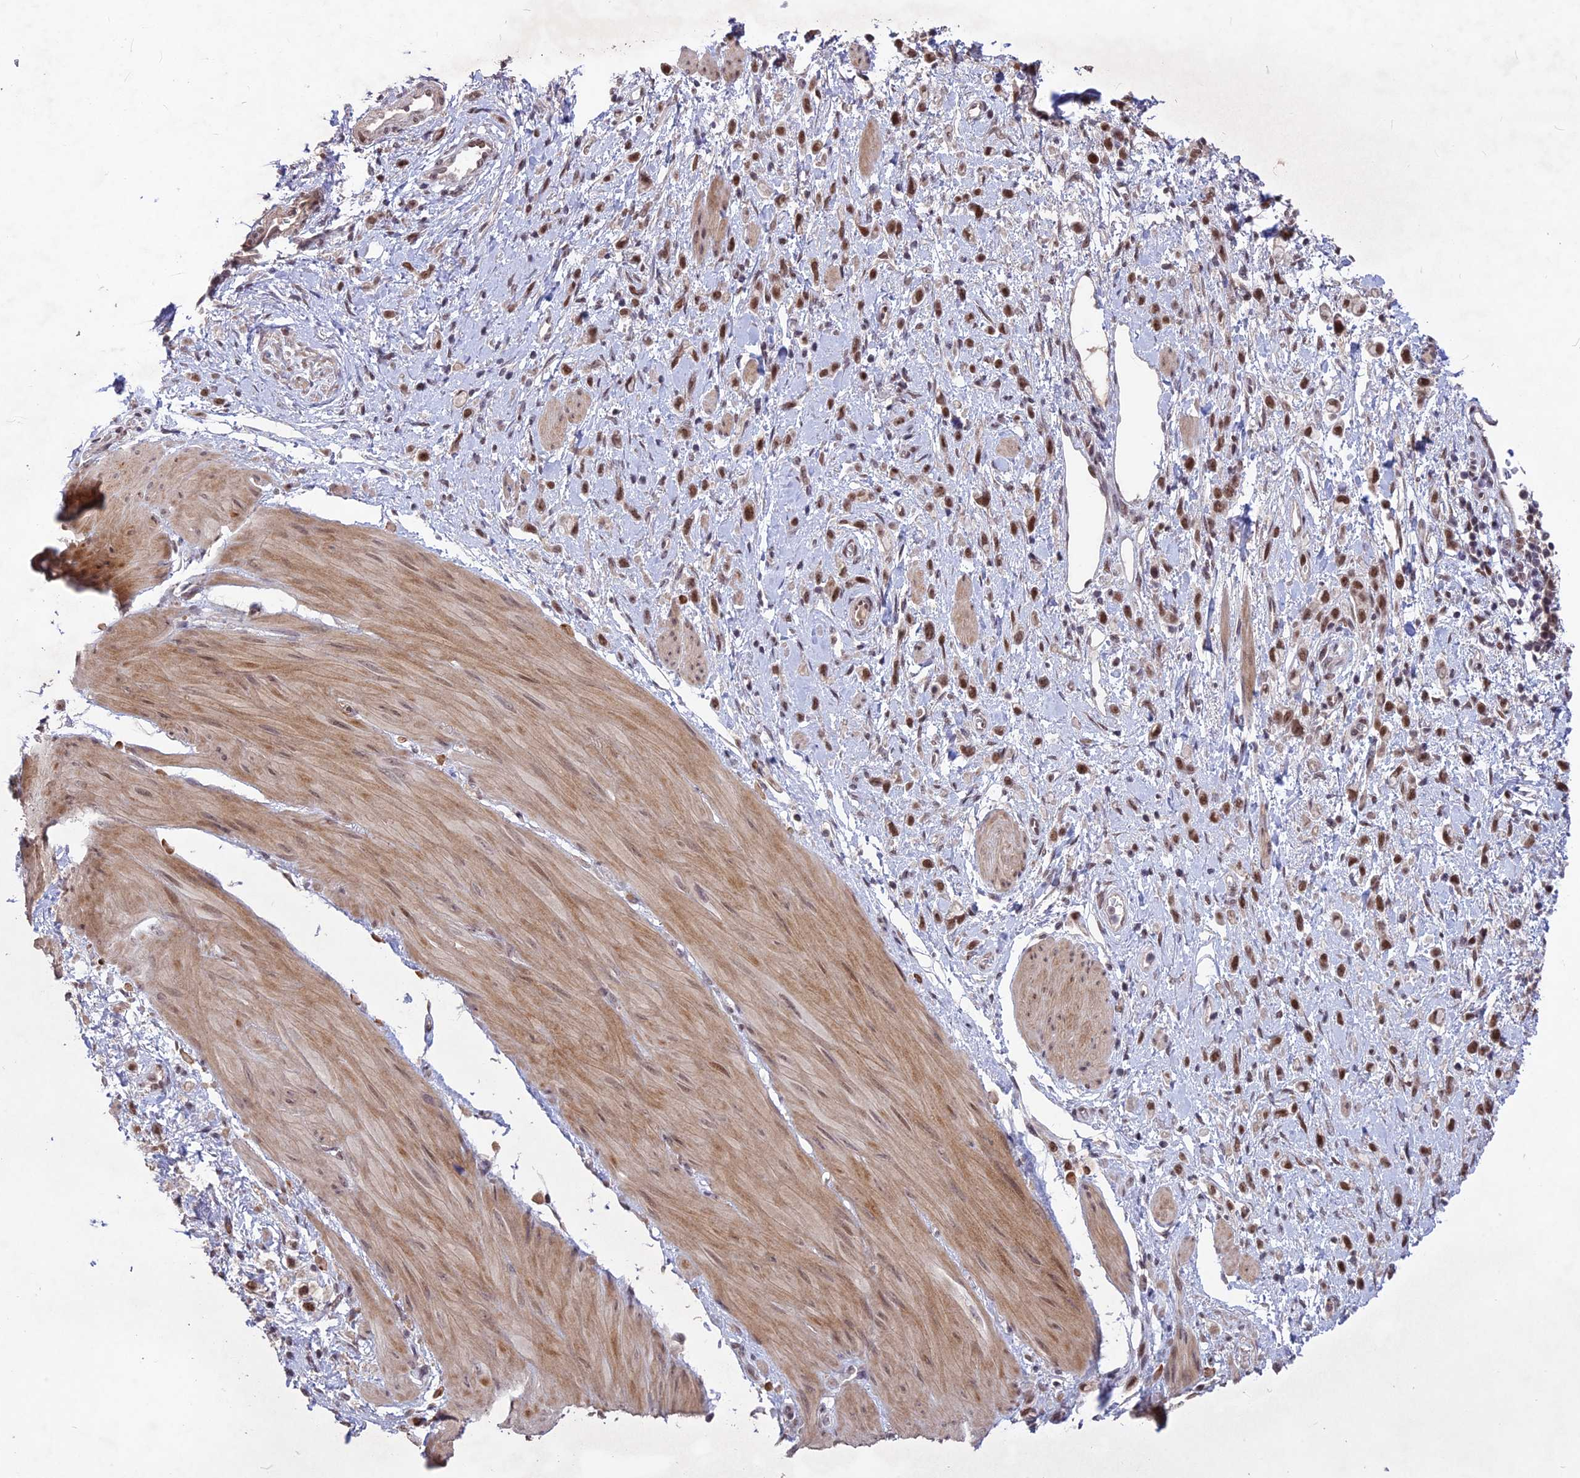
{"staining": {"intensity": "moderate", "quantity": ">75%", "location": "nuclear"}, "tissue": "stomach cancer", "cell_type": "Tumor cells", "image_type": "cancer", "snomed": [{"axis": "morphology", "description": "Adenocarcinoma, NOS"}, {"axis": "topography", "description": "Stomach"}], "caption": "The micrograph reveals a brown stain indicating the presence of a protein in the nuclear of tumor cells in adenocarcinoma (stomach). (Stains: DAB in brown, nuclei in blue, Microscopy: brightfield microscopy at high magnification).", "gene": "DIS3", "patient": {"sex": "female", "age": 65}}